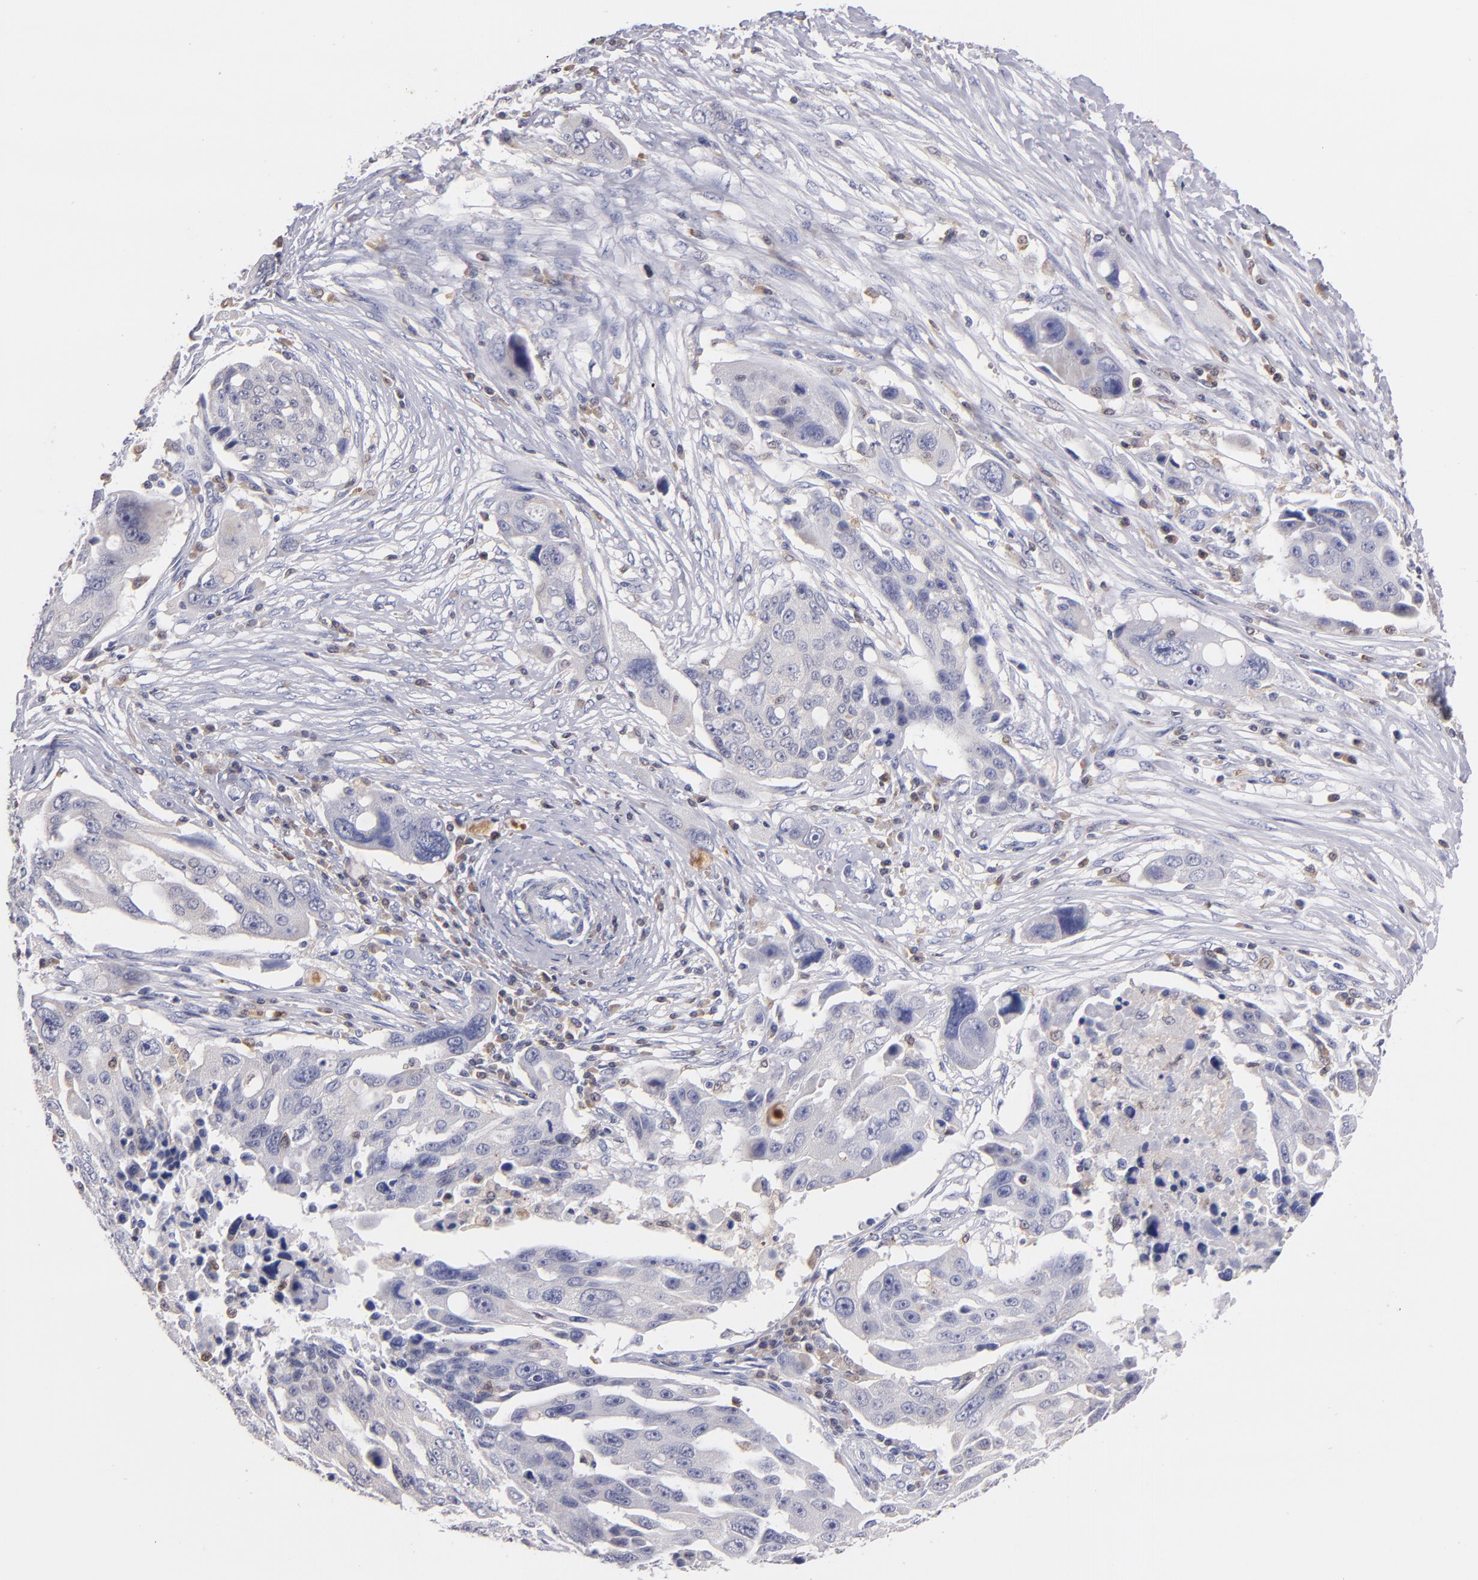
{"staining": {"intensity": "negative", "quantity": "none", "location": "none"}, "tissue": "ovarian cancer", "cell_type": "Tumor cells", "image_type": "cancer", "snomed": [{"axis": "morphology", "description": "Carcinoma, endometroid"}, {"axis": "topography", "description": "Ovary"}], "caption": "Ovarian endometroid carcinoma was stained to show a protein in brown. There is no significant staining in tumor cells. (Brightfield microscopy of DAB immunohistochemistry at high magnification).", "gene": "PRKCD", "patient": {"sex": "female", "age": 75}}